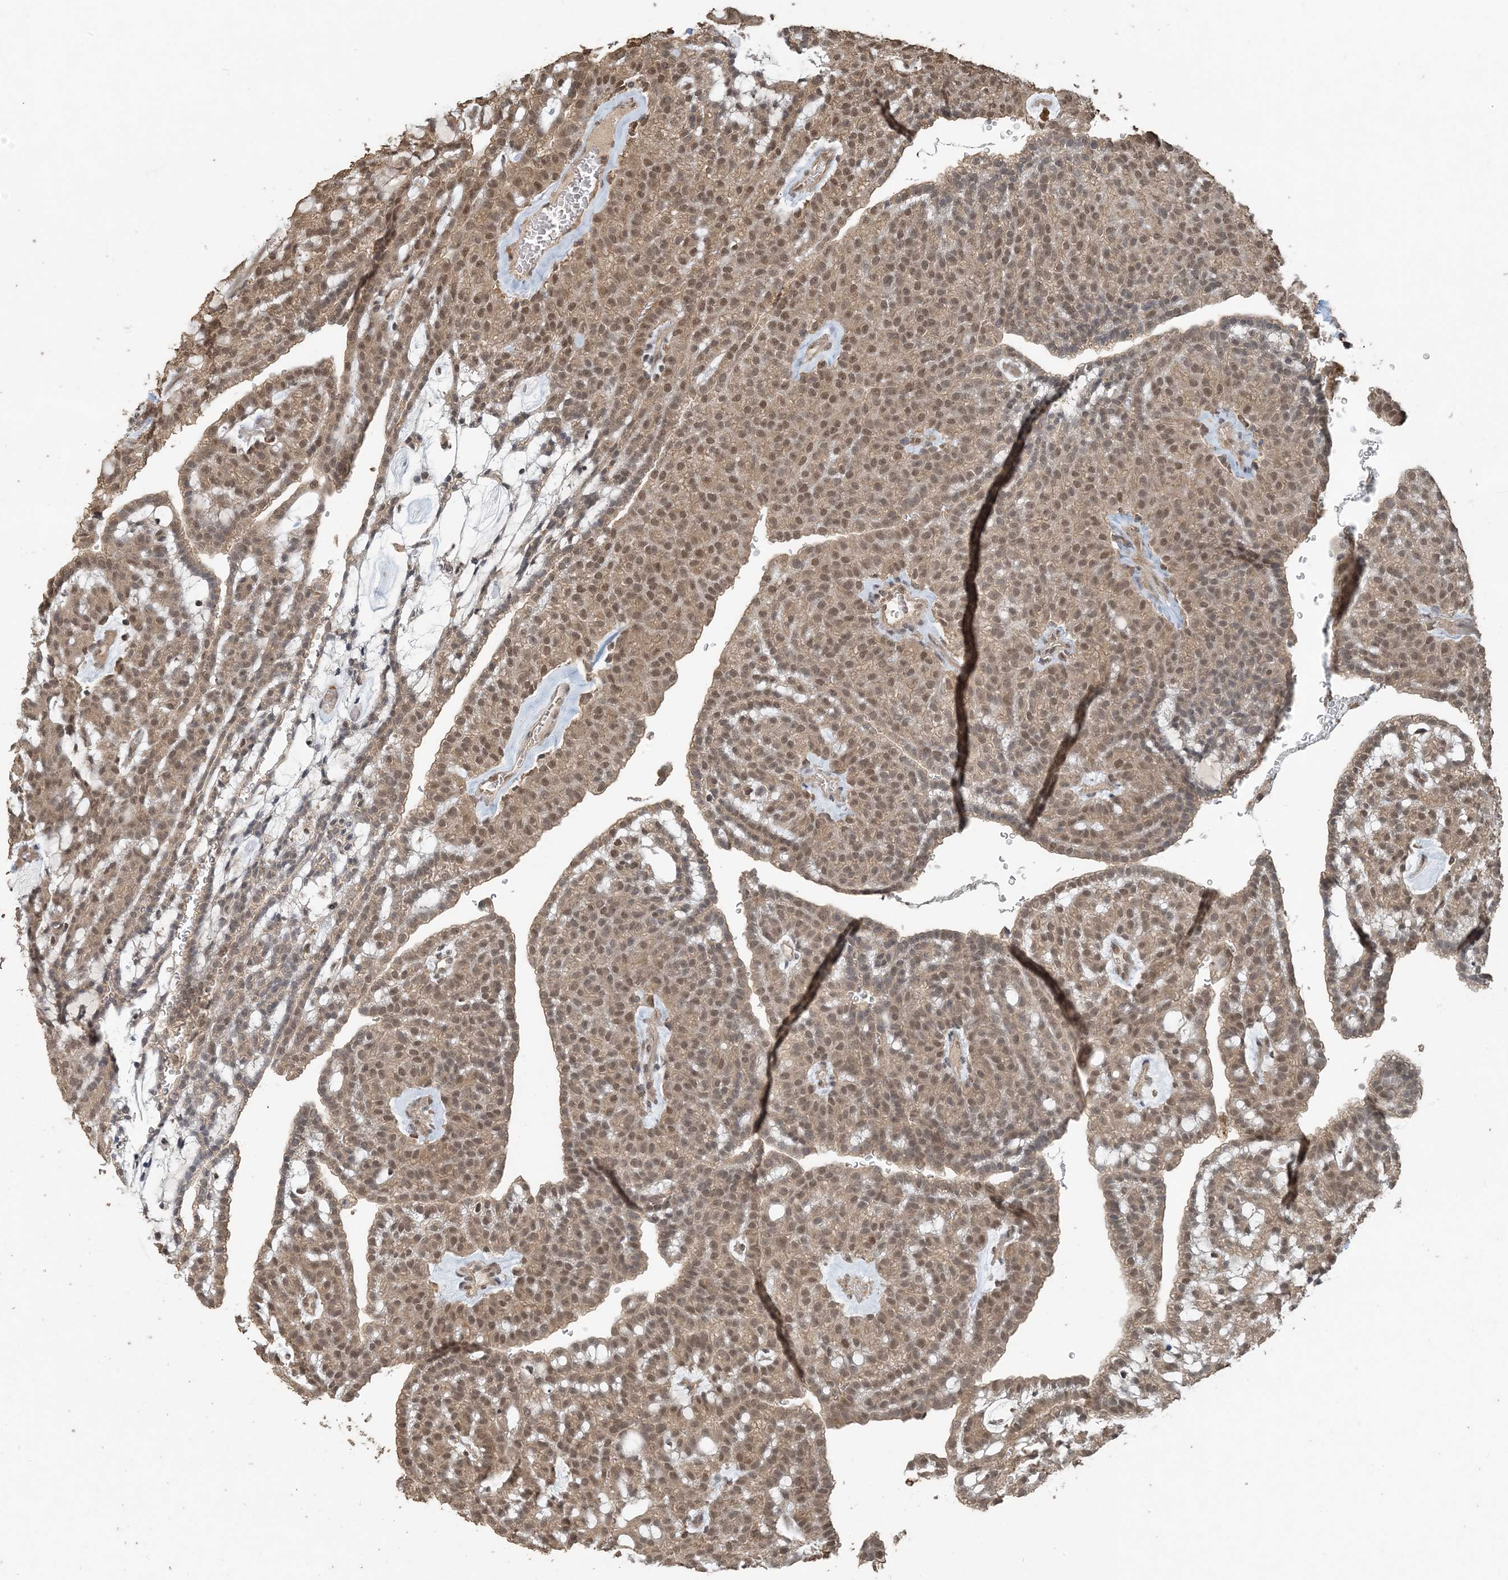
{"staining": {"intensity": "moderate", "quantity": ">75%", "location": "cytoplasmic/membranous,nuclear"}, "tissue": "renal cancer", "cell_type": "Tumor cells", "image_type": "cancer", "snomed": [{"axis": "morphology", "description": "Adenocarcinoma, NOS"}, {"axis": "topography", "description": "Kidney"}], "caption": "Renal cancer (adenocarcinoma) was stained to show a protein in brown. There is medium levels of moderate cytoplasmic/membranous and nuclear positivity in about >75% of tumor cells.", "gene": "ZC3H12A", "patient": {"sex": "male", "age": 63}}